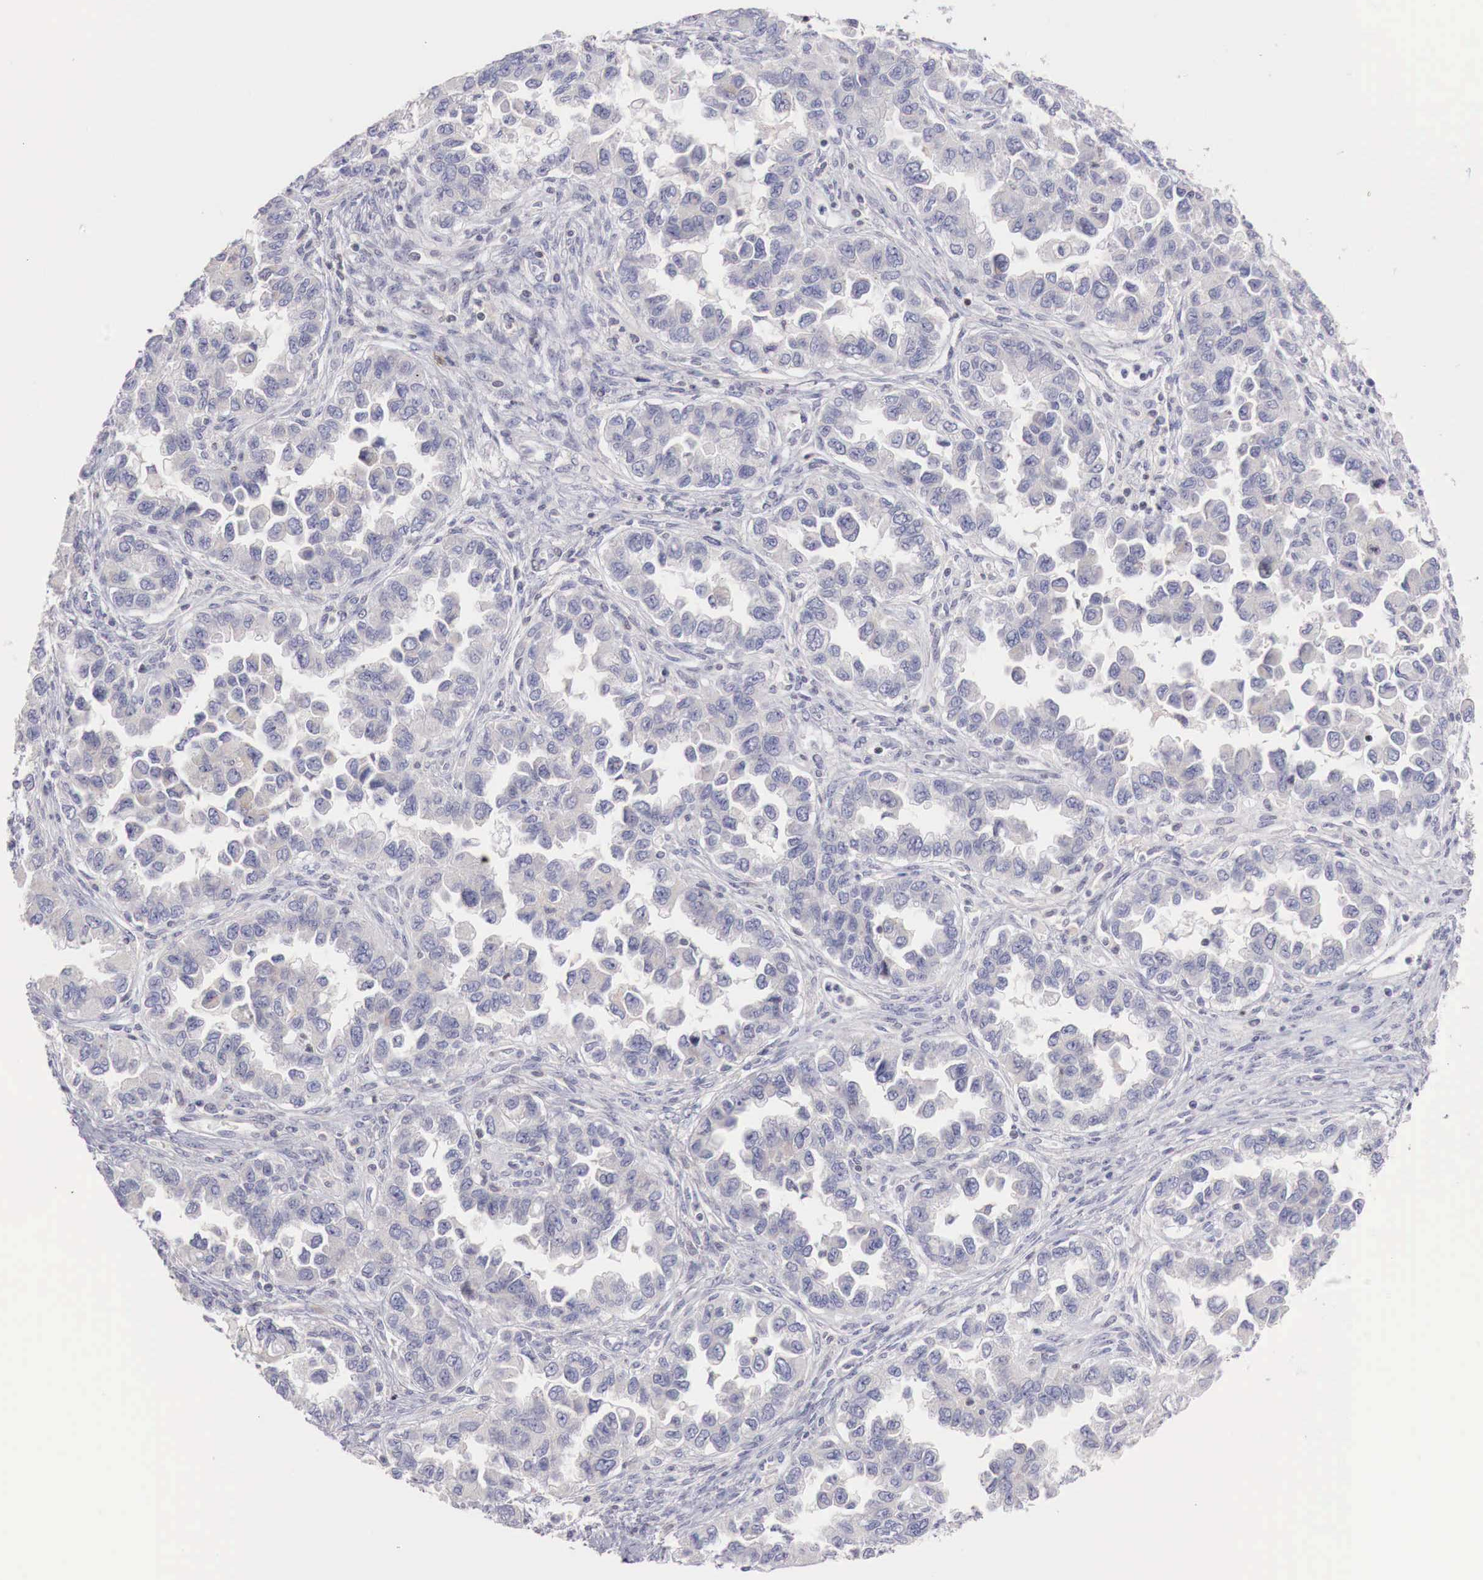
{"staining": {"intensity": "negative", "quantity": "none", "location": "none"}, "tissue": "ovarian cancer", "cell_type": "Tumor cells", "image_type": "cancer", "snomed": [{"axis": "morphology", "description": "Cystadenocarcinoma, serous, NOS"}, {"axis": "topography", "description": "Ovary"}], "caption": "The photomicrograph demonstrates no staining of tumor cells in ovarian cancer.", "gene": "CLCN5", "patient": {"sex": "female", "age": 84}}